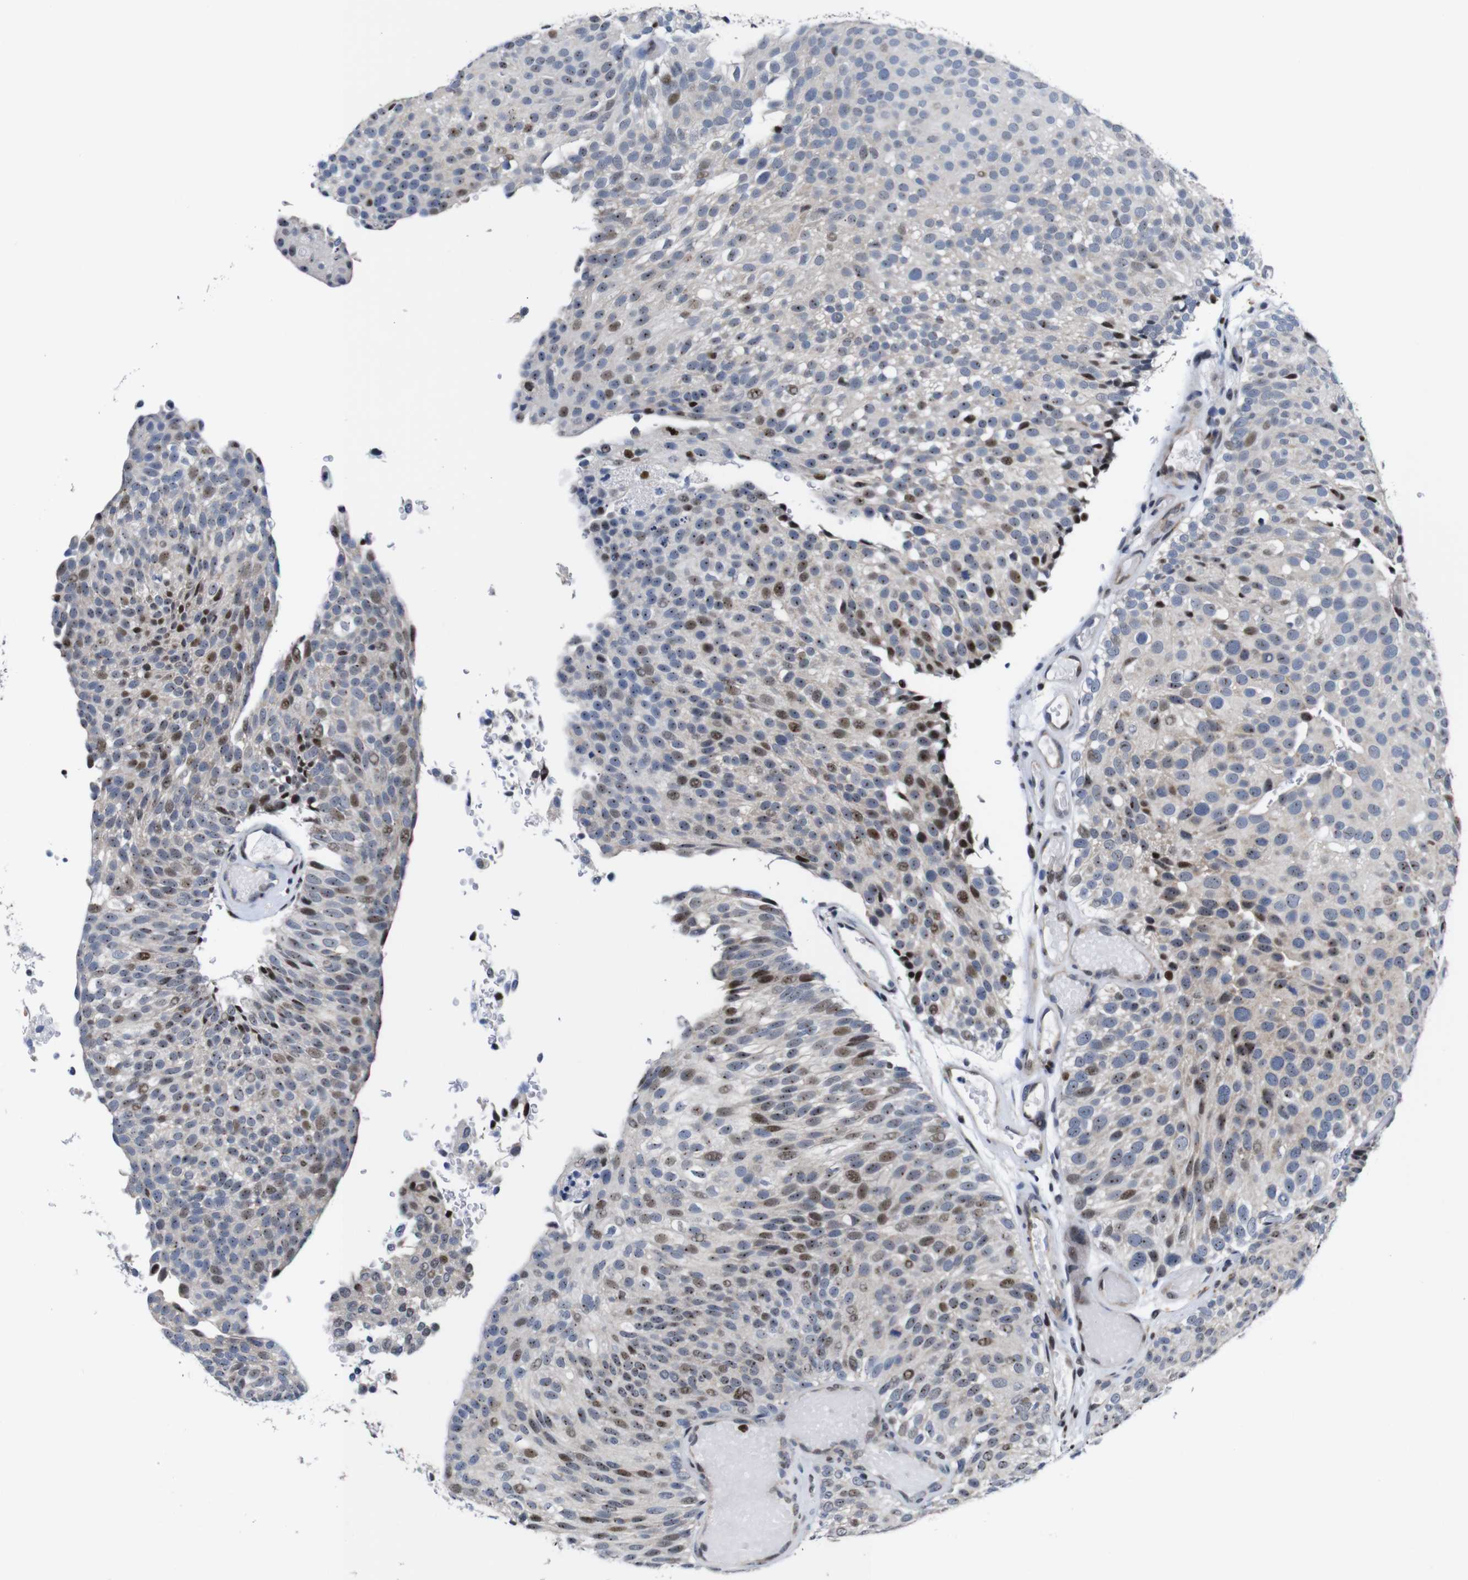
{"staining": {"intensity": "moderate", "quantity": "25%-75%", "location": "nuclear"}, "tissue": "urothelial cancer", "cell_type": "Tumor cells", "image_type": "cancer", "snomed": [{"axis": "morphology", "description": "Urothelial carcinoma, Low grade"}, {"axis": "topography", "description": "Urinary bladder"}], "caption": "Moderate nuclear positivity for a protein is present in about 25%-75% of tumor cells of urothelial carcinoma (low-grade) using immunohistochemistry (IHC).", "gene": "GATA6", "patient": {"sex": "male", "age": 78}}